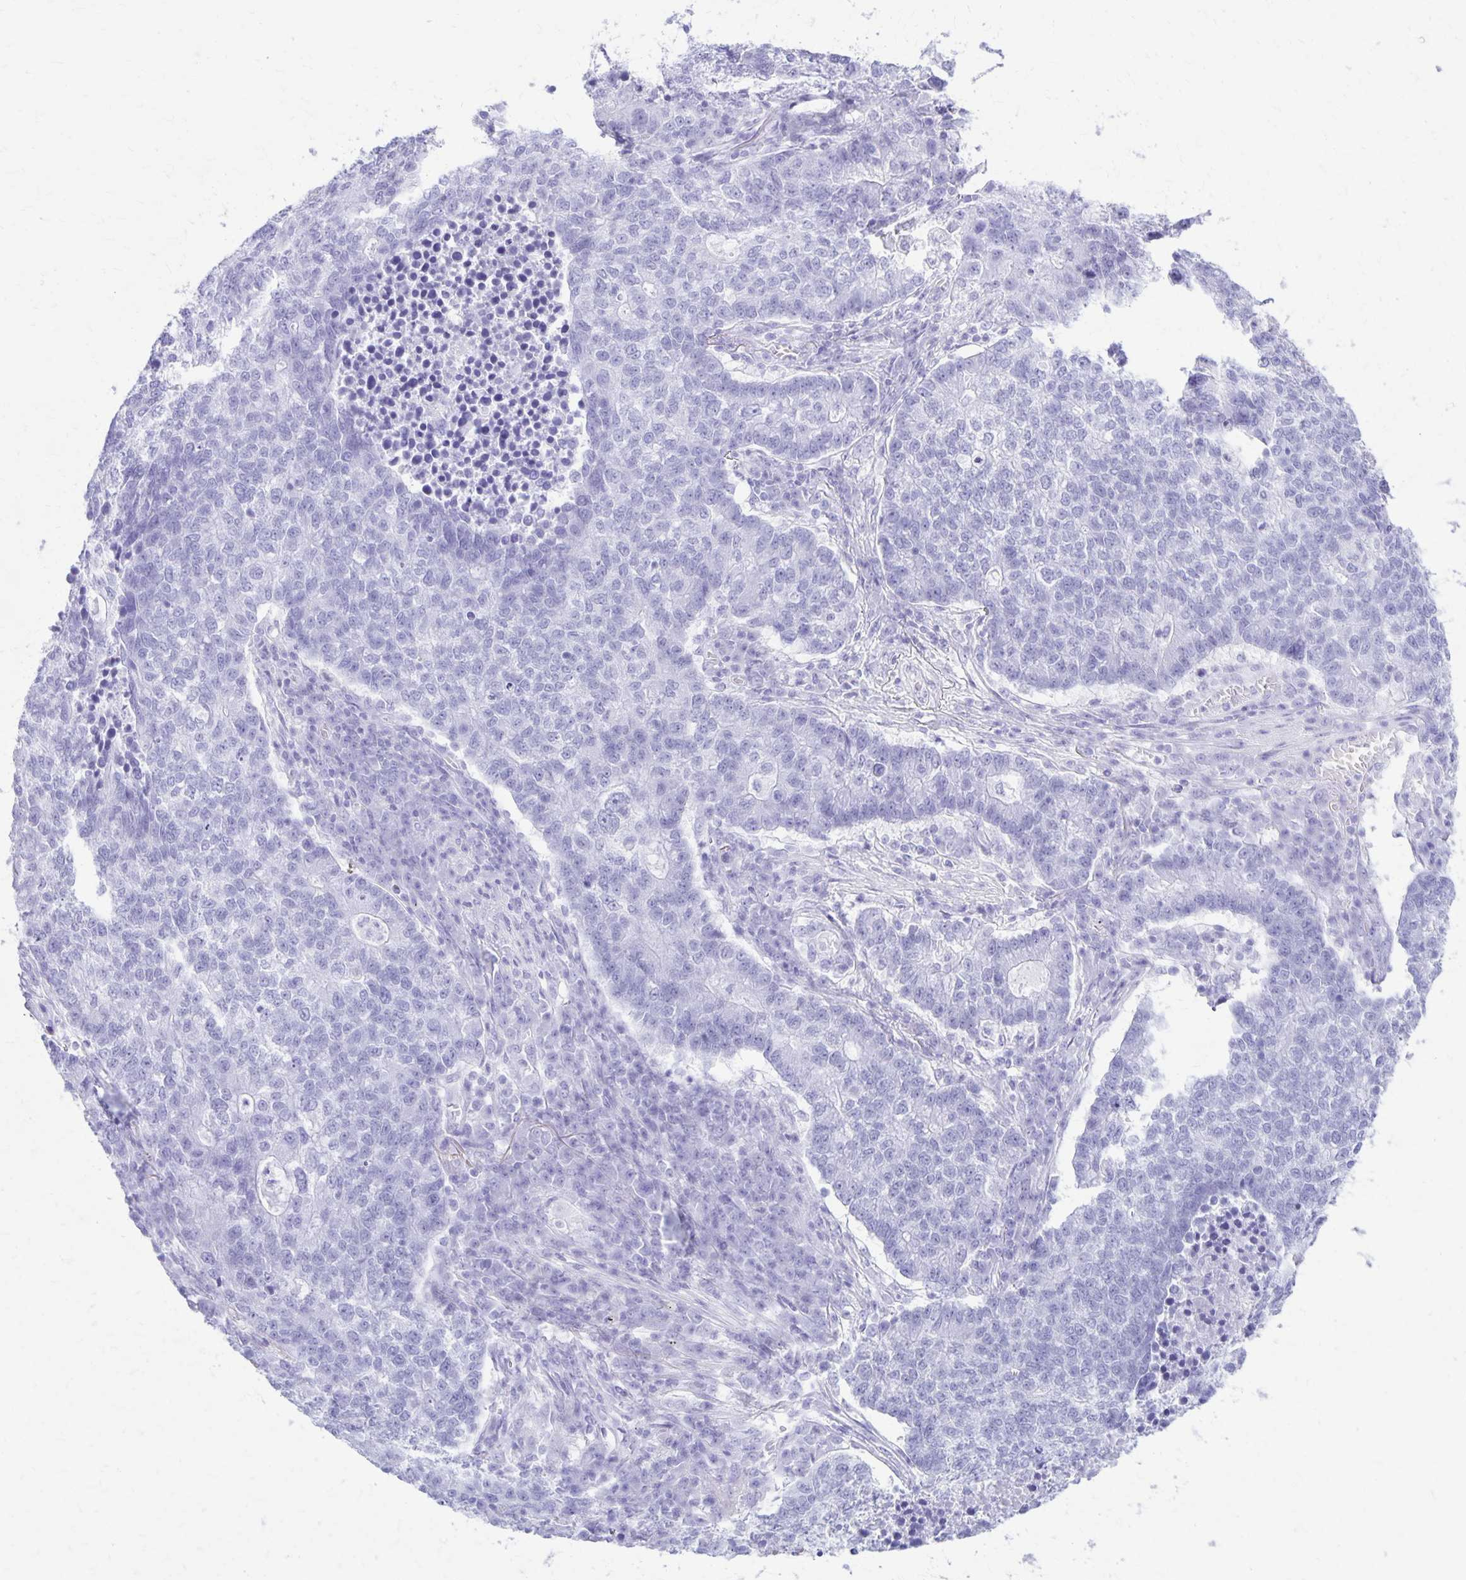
{"staining": {"intensity": "negative", "quantity": "none", "location": "none"}, "tissue": "lung cancer", "cell_type": "Tumor cells", "image_type": "cancer", "snomed": [{"axis": "morphology", "description": "Adenocarcinoma, NOS"}, {"axis": "topography", "description": "Lung"}], "caption": "Immunohistochemistry histopathology image of neoplastic tissue: lung adenocarcinoma stained with DAB displays no significant protein positivity in tumor cells.", "gene": "DEFA5", "patient": {"sex": "male", "age": 57}}